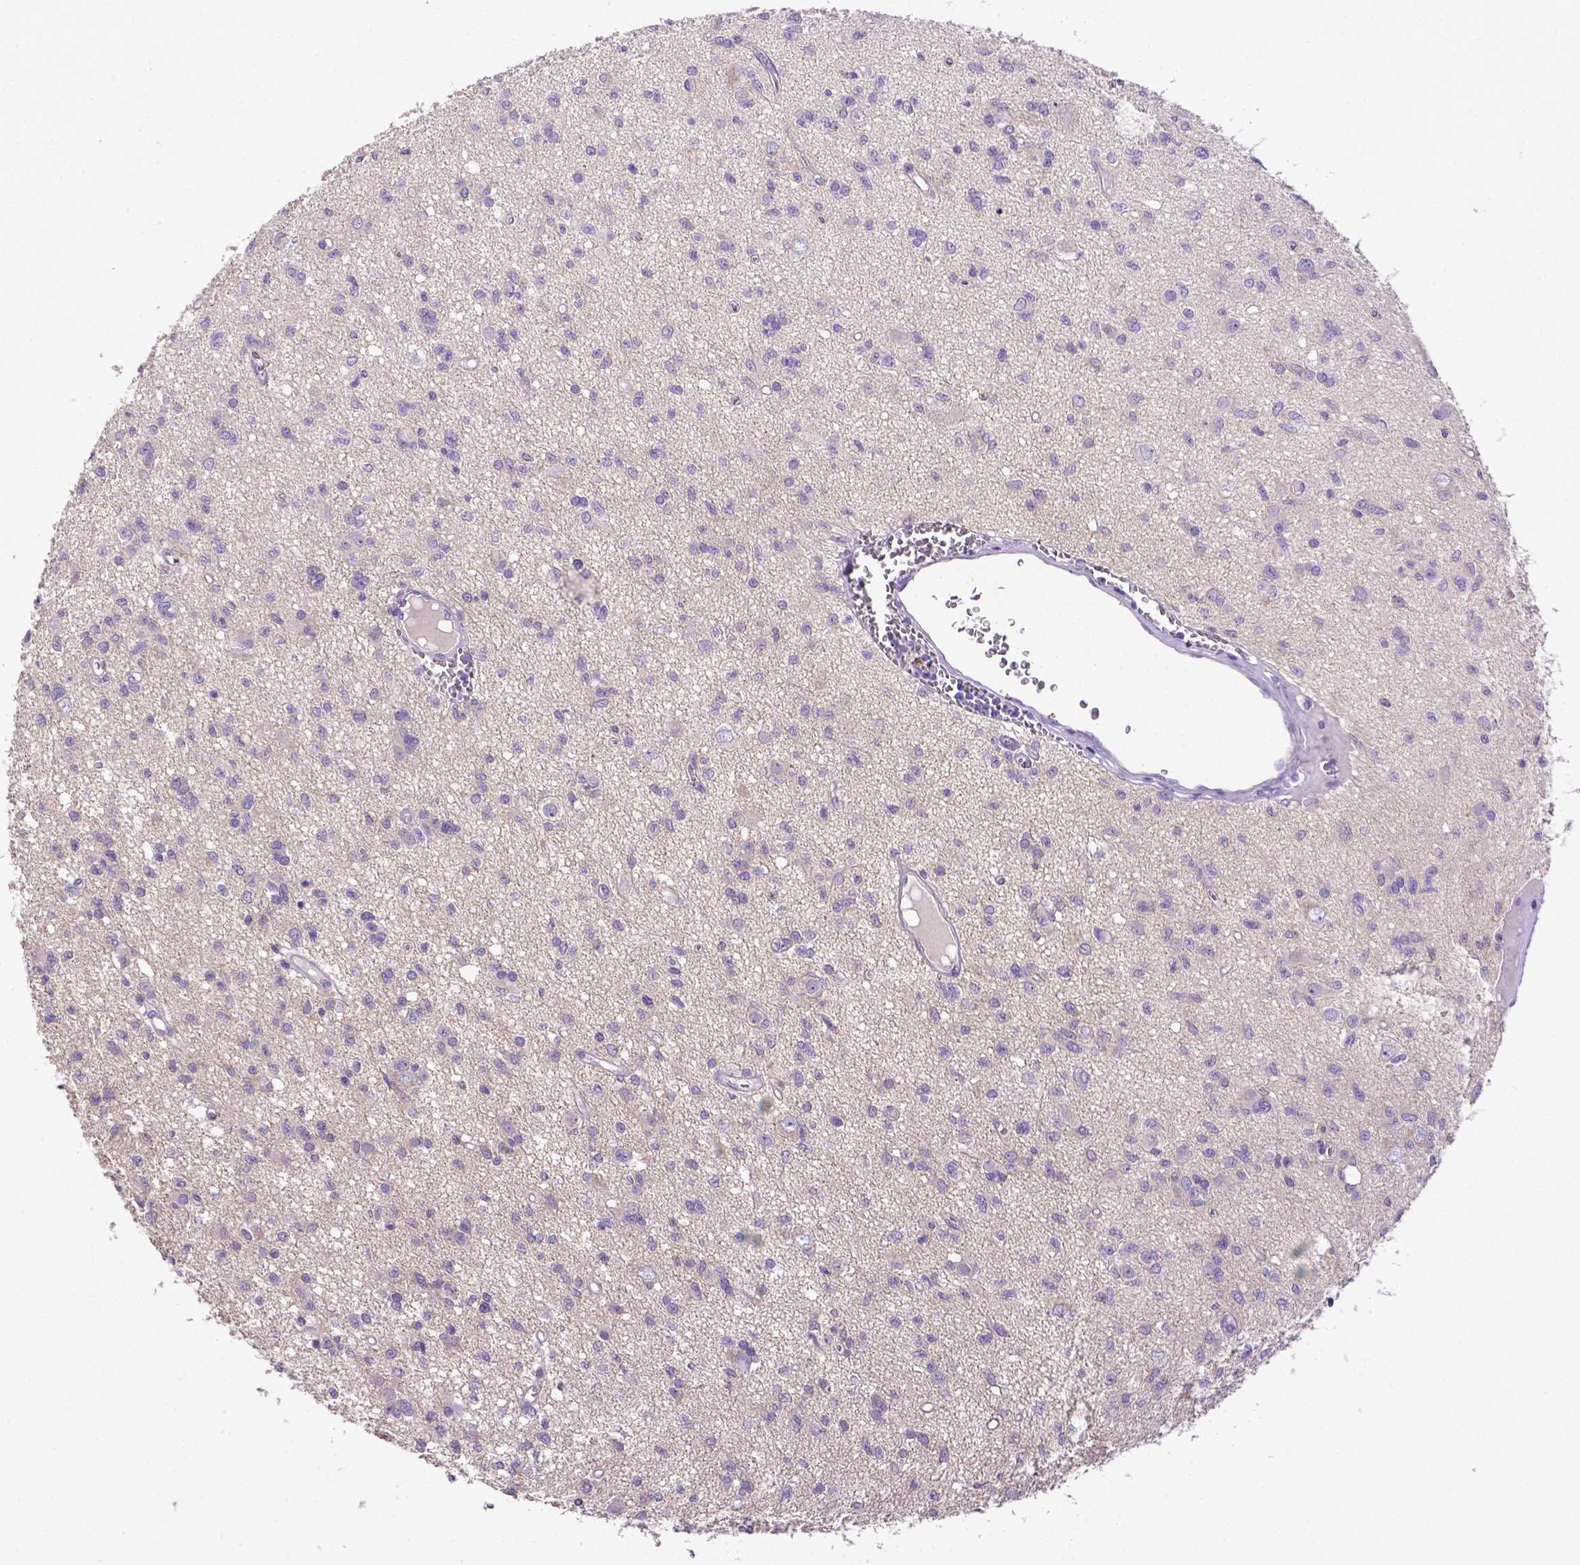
{"staining": {"intensity": "negative", "quantity": "none", "location": "none"}, "tissue": "glioma", "cell_type": "Tumor cells", "image_type": "cancer", "snomed": [{"axis": "morphology", "description": "Glioma, malignant, Low grade"}, {"axis": "topography", "description": "Brain"}], "caption": "DAB immunohistochemical staining of human glioma shows no significant positivity in tumor cells.", "gene": "ADAM12", "patient": {"sex": "male", "age": 64}}